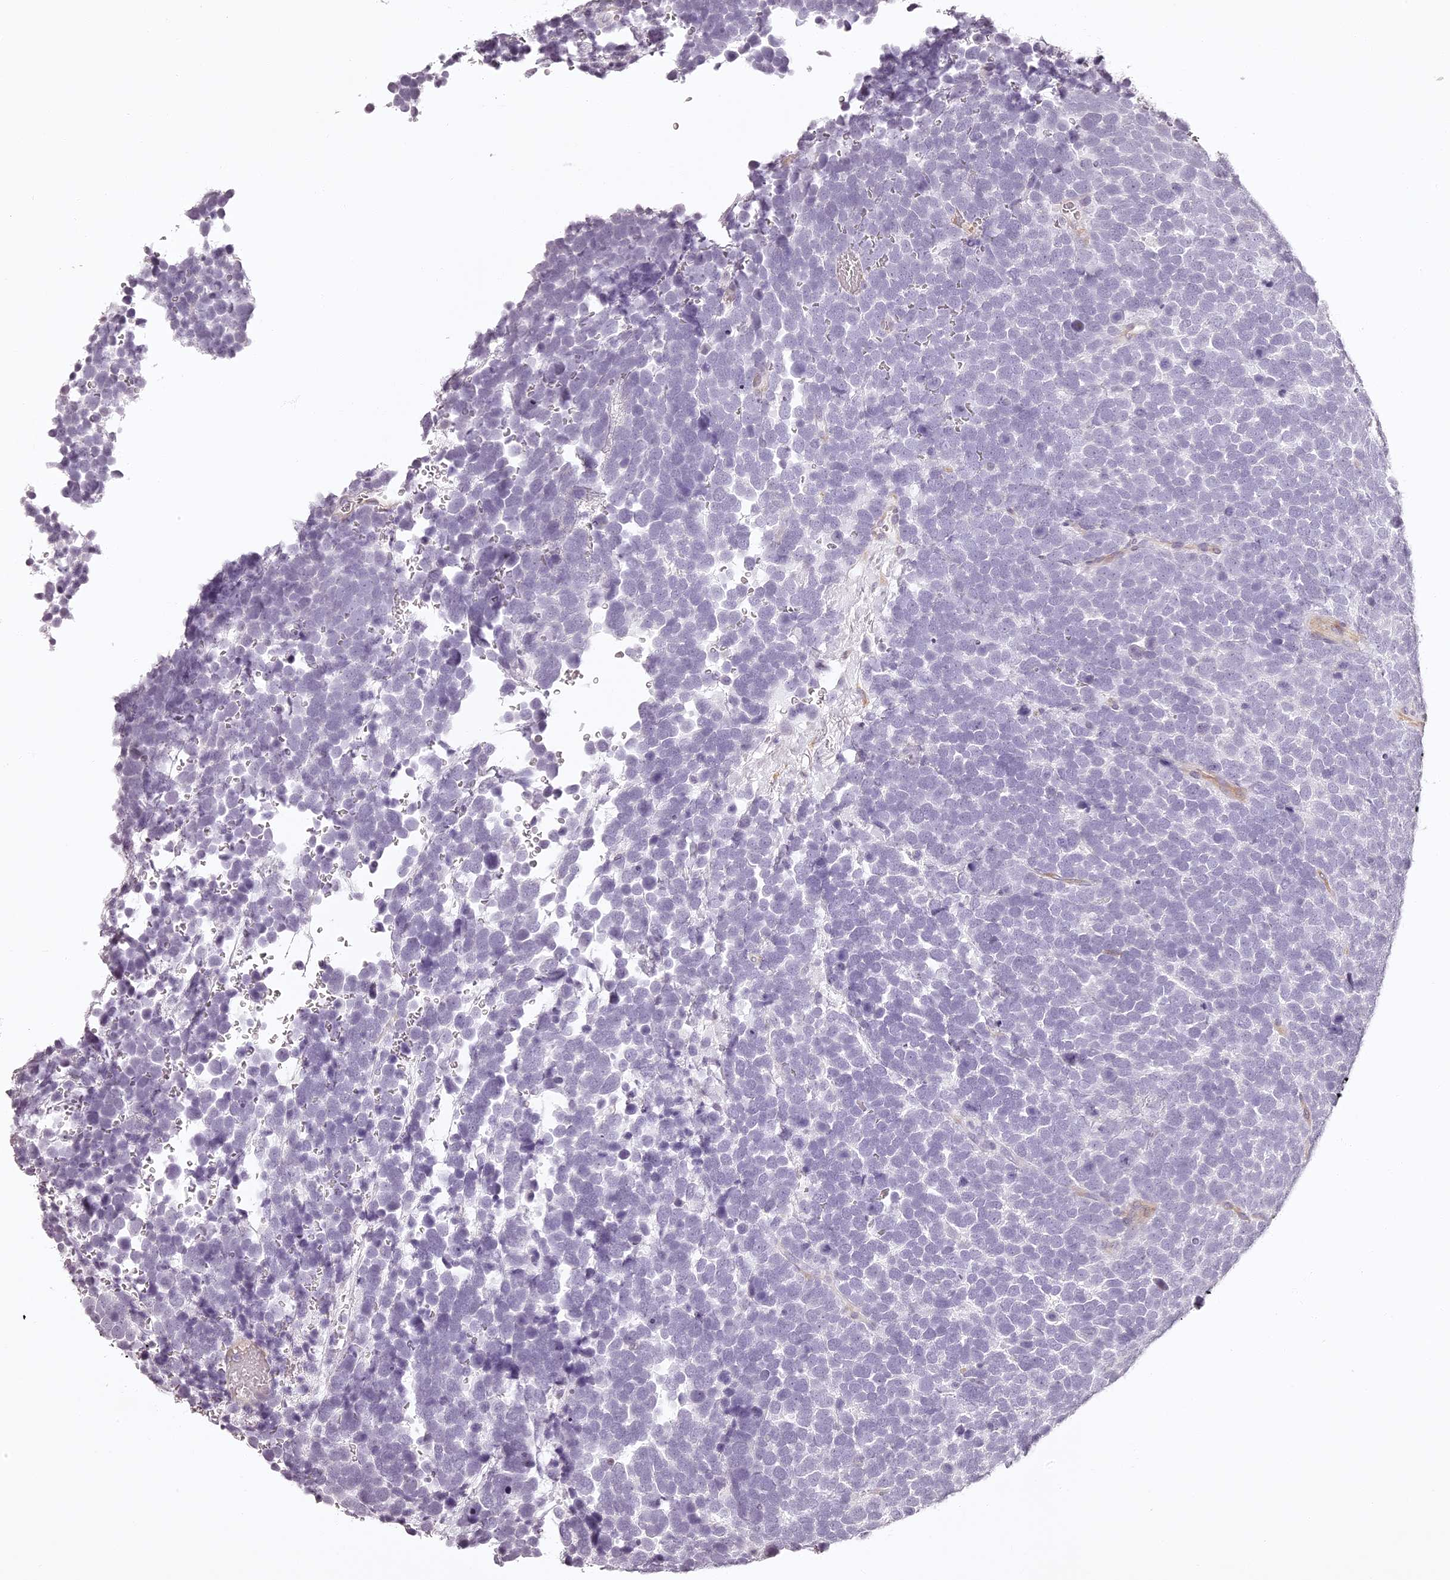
{"staining": {"intensity": "negative", "quantity": "none", "location": "none"}, "tissue": "urothelial cancer", "cell_type": "Tumor cells", "image_type": "cancer", "snomed": [{"axis": "morphology", "description": "Urothelial carcinoma, High grade"}, {"axis": "topography", "description": "Urinary bladder"}], "caption": "DAB immunohistochemical staining of human high-grade urothelial carcinoma reveals no significant staining in tumor cells.", "gene": "ELAPOR1", "patient": {"sex": "female", "age": 82}}